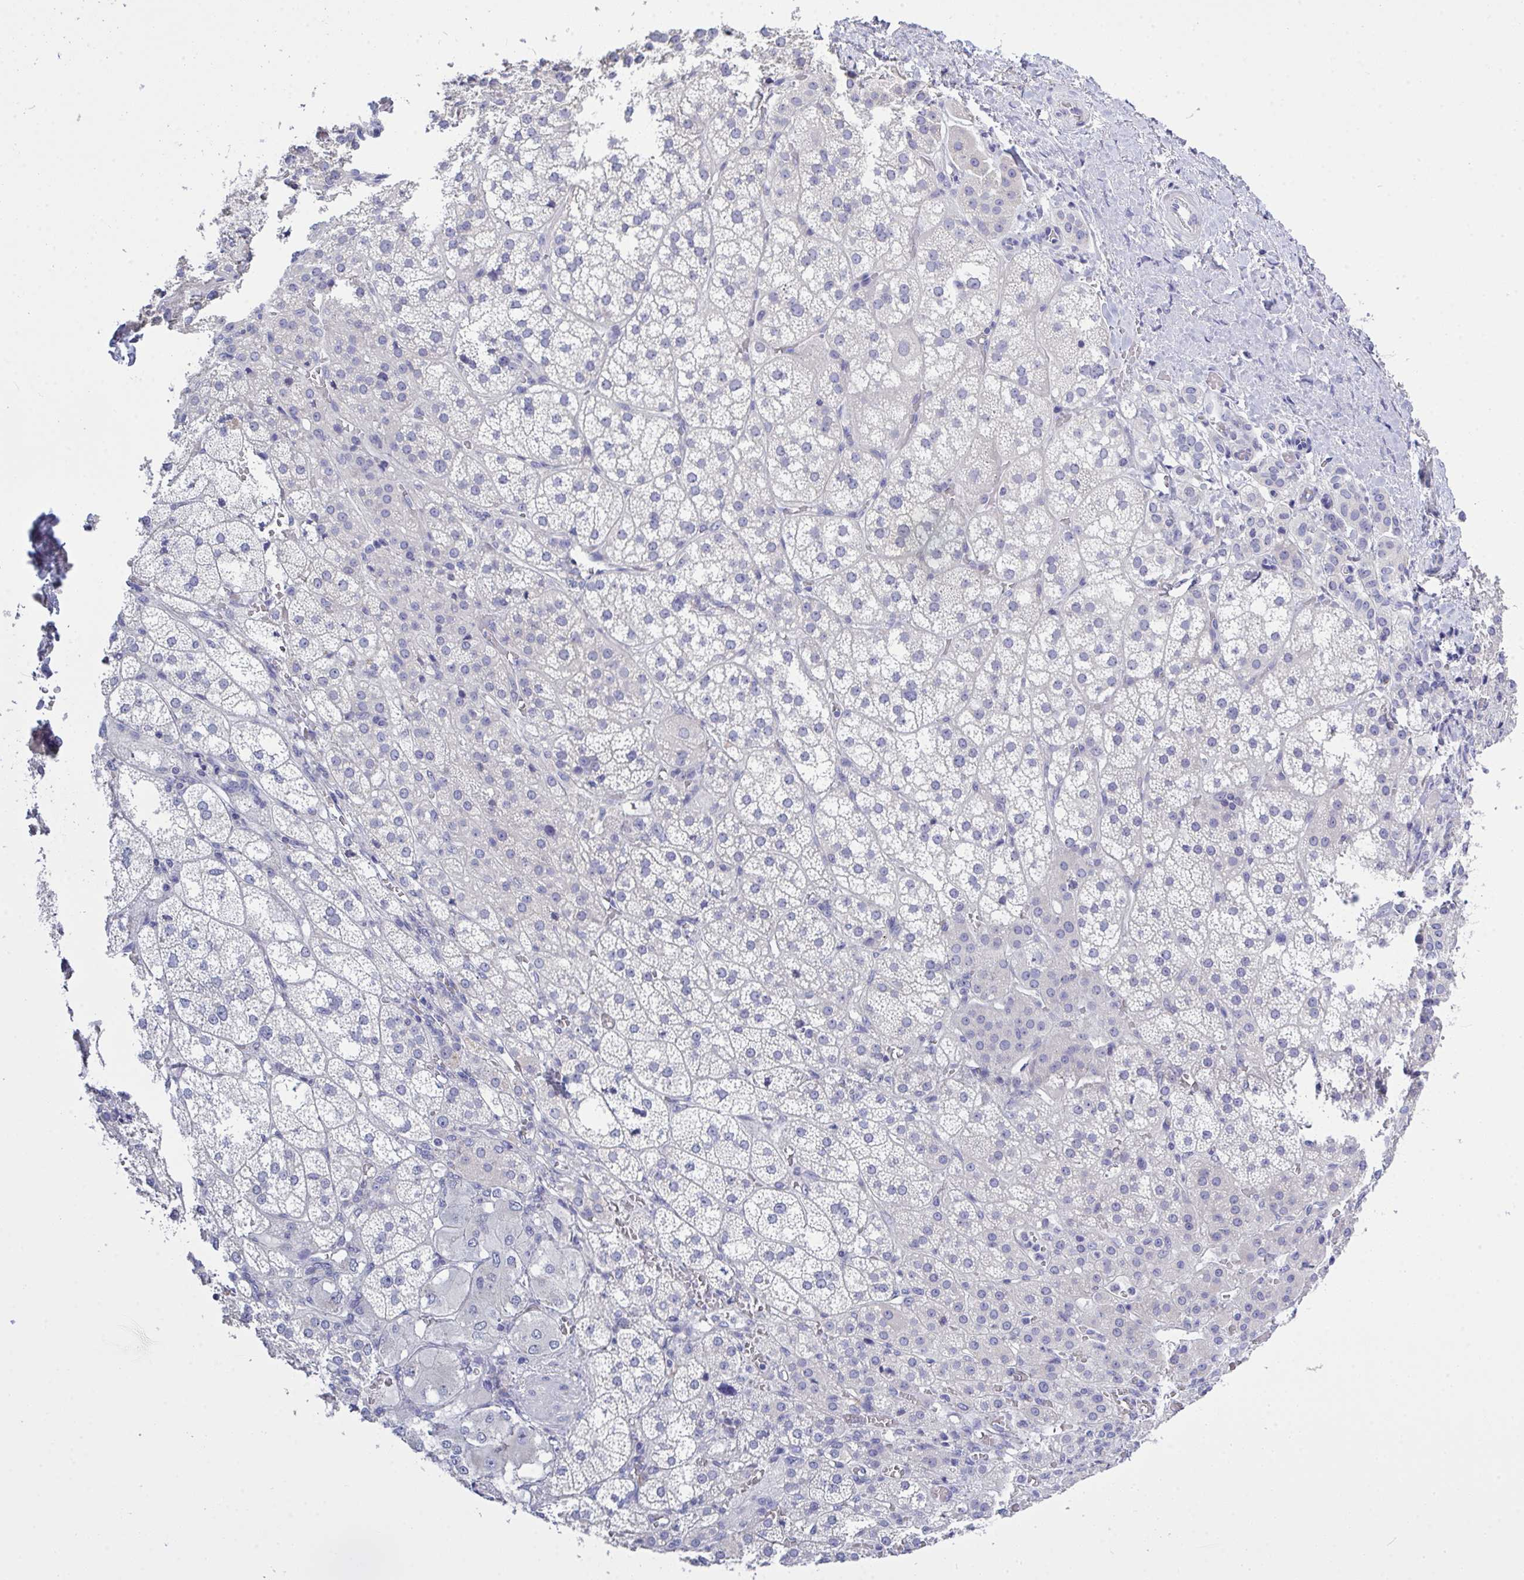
{"staining": {"intensity": "negative", "quantity": "none", "location": "none"}, "tissue": "adrenal gland", "cell_type": "Glandular cells", "image_type": "normal", "snomed": [{"axis": "morphology", "description": "Normal tissue, NOS"}, {"axis": "topography", "description": "Adrenal gland"}], "caption": "This is a micrograph of immunohistochemistry (IHC) staining of benign adrenal gland, which shows no positivity in glandular cells. (DAB IHC visualized using brightfield microscopy, high magnification).", "gene": "LRRC58", "patient": {"sex": "female", "age": 60}}